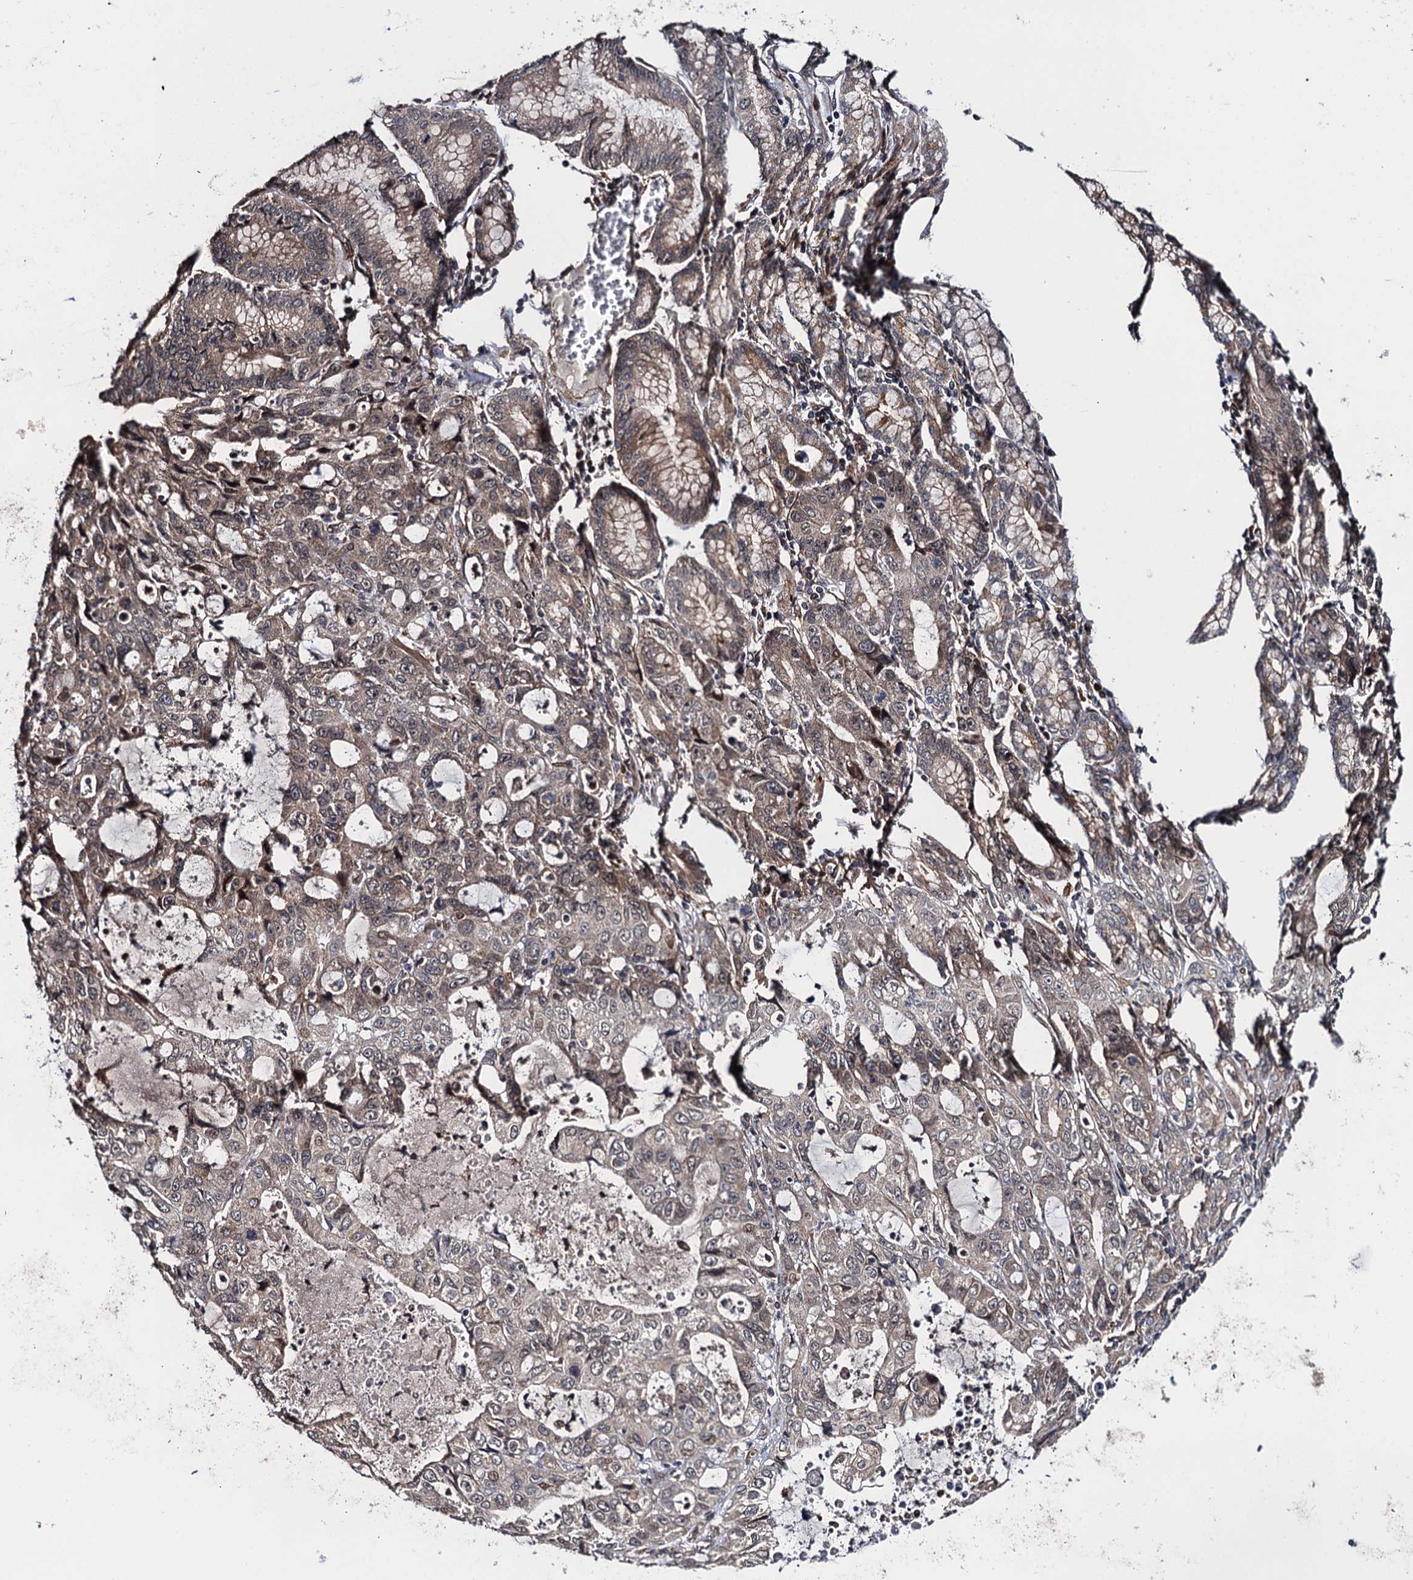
{"staining": {"intensity": "weak", "quantity": "25%-75%", "location": "cytoplasmic/membranous"}, "tissue": "stomach cancer", "cell_type": "Tumor cells", "image_type": "cancer", "snomed": [{"axis": "morphology", "description": "Adenocarcinoma, NOS"}, {"axis": "topography", "description": "Stomach, lower"}], "caption": "A low amount of weak cytoplasmic/membranous positivity is present in approximately 25%-75% of tumor cells in stomach cancer (adenocarcinoma) tissue.", "gene": "FSIP1", "patient": {"sex": "female", "age": 43}}